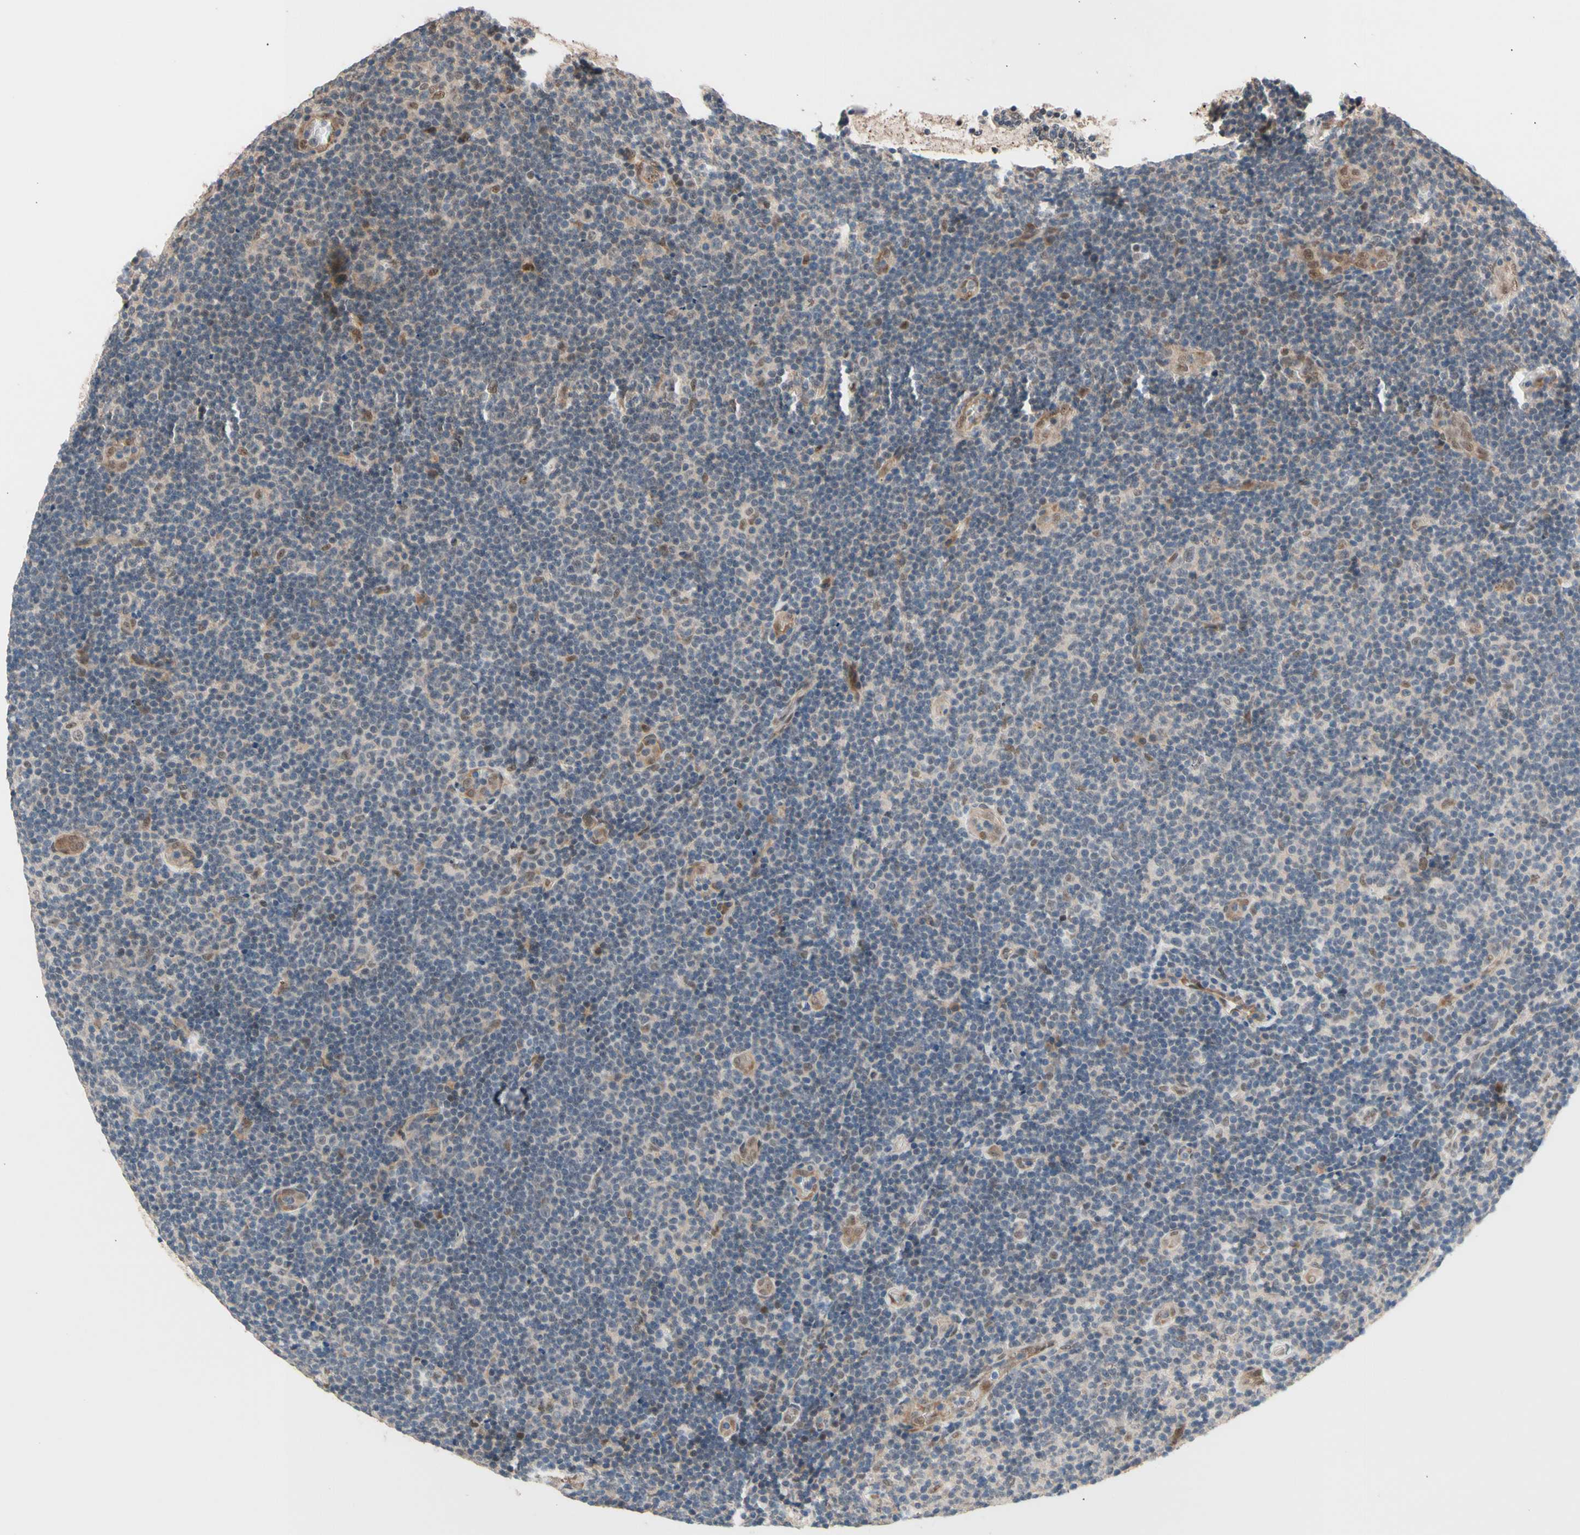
{"staining": {"intensity": "weak", "quantity": "25%-75%", "location": "cytoplasmic/membranous,nuclear"}, "tissue": "lymphoma", "cell_type": "Tumor cells", "image_type": "cancer", "snomed": [{"axis": "morphology", "description": "Malignant lymphoma, non-Hodgkin's type, Low grade"}, {"axis": "topography", "description": "Lymph node"}], "caption": "A photomicrograph of malignant lymphoma, non-Hodgkin's type (low-grade) stained for a protein reveals weak cytoplasmic/membranous and nuclear brown staining in tumor cells.", "gene": "NGEF", "patient": {"sex": "male", "age": 83}}